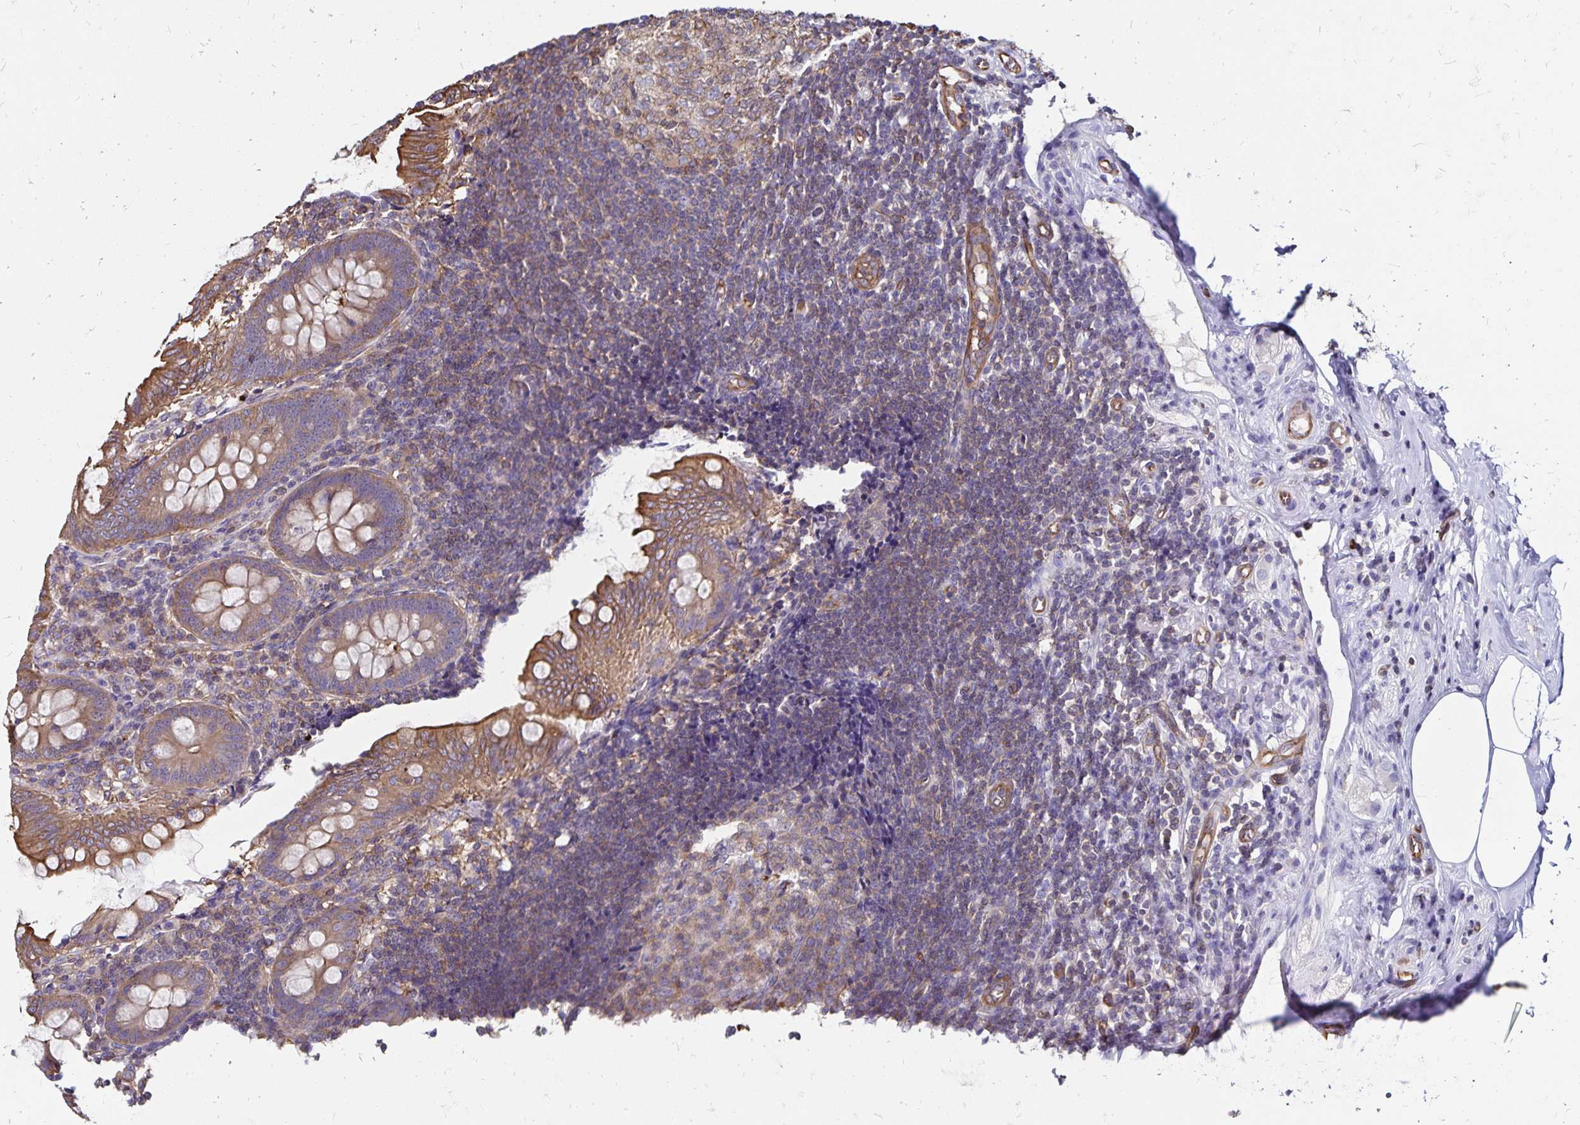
{"staining": {"intensity": "moderate", "quantity": ">75%", "location": "cytoplasmic/membranous"}, "tissue": "appendix", "cell_type": "Glandular cells", "image_type": "normal", "snomed": [{"axis": "morphology", "description": "Normal tissue, NOS"}, {"axis": "topography", "description": "Appendix"}], "caption": "Protein staining shows moderate cytoplasmic/membranous positivity in about >75% of glandular cells in normal appendix. The staining was performed using DAB (3,3'-diaminobenzidine), with brown indicating positive protein expression. Nuclei are stained blue with hematoxylin.", "gene": "RPRML", "patient": {"sex": "female", "age": 57}}